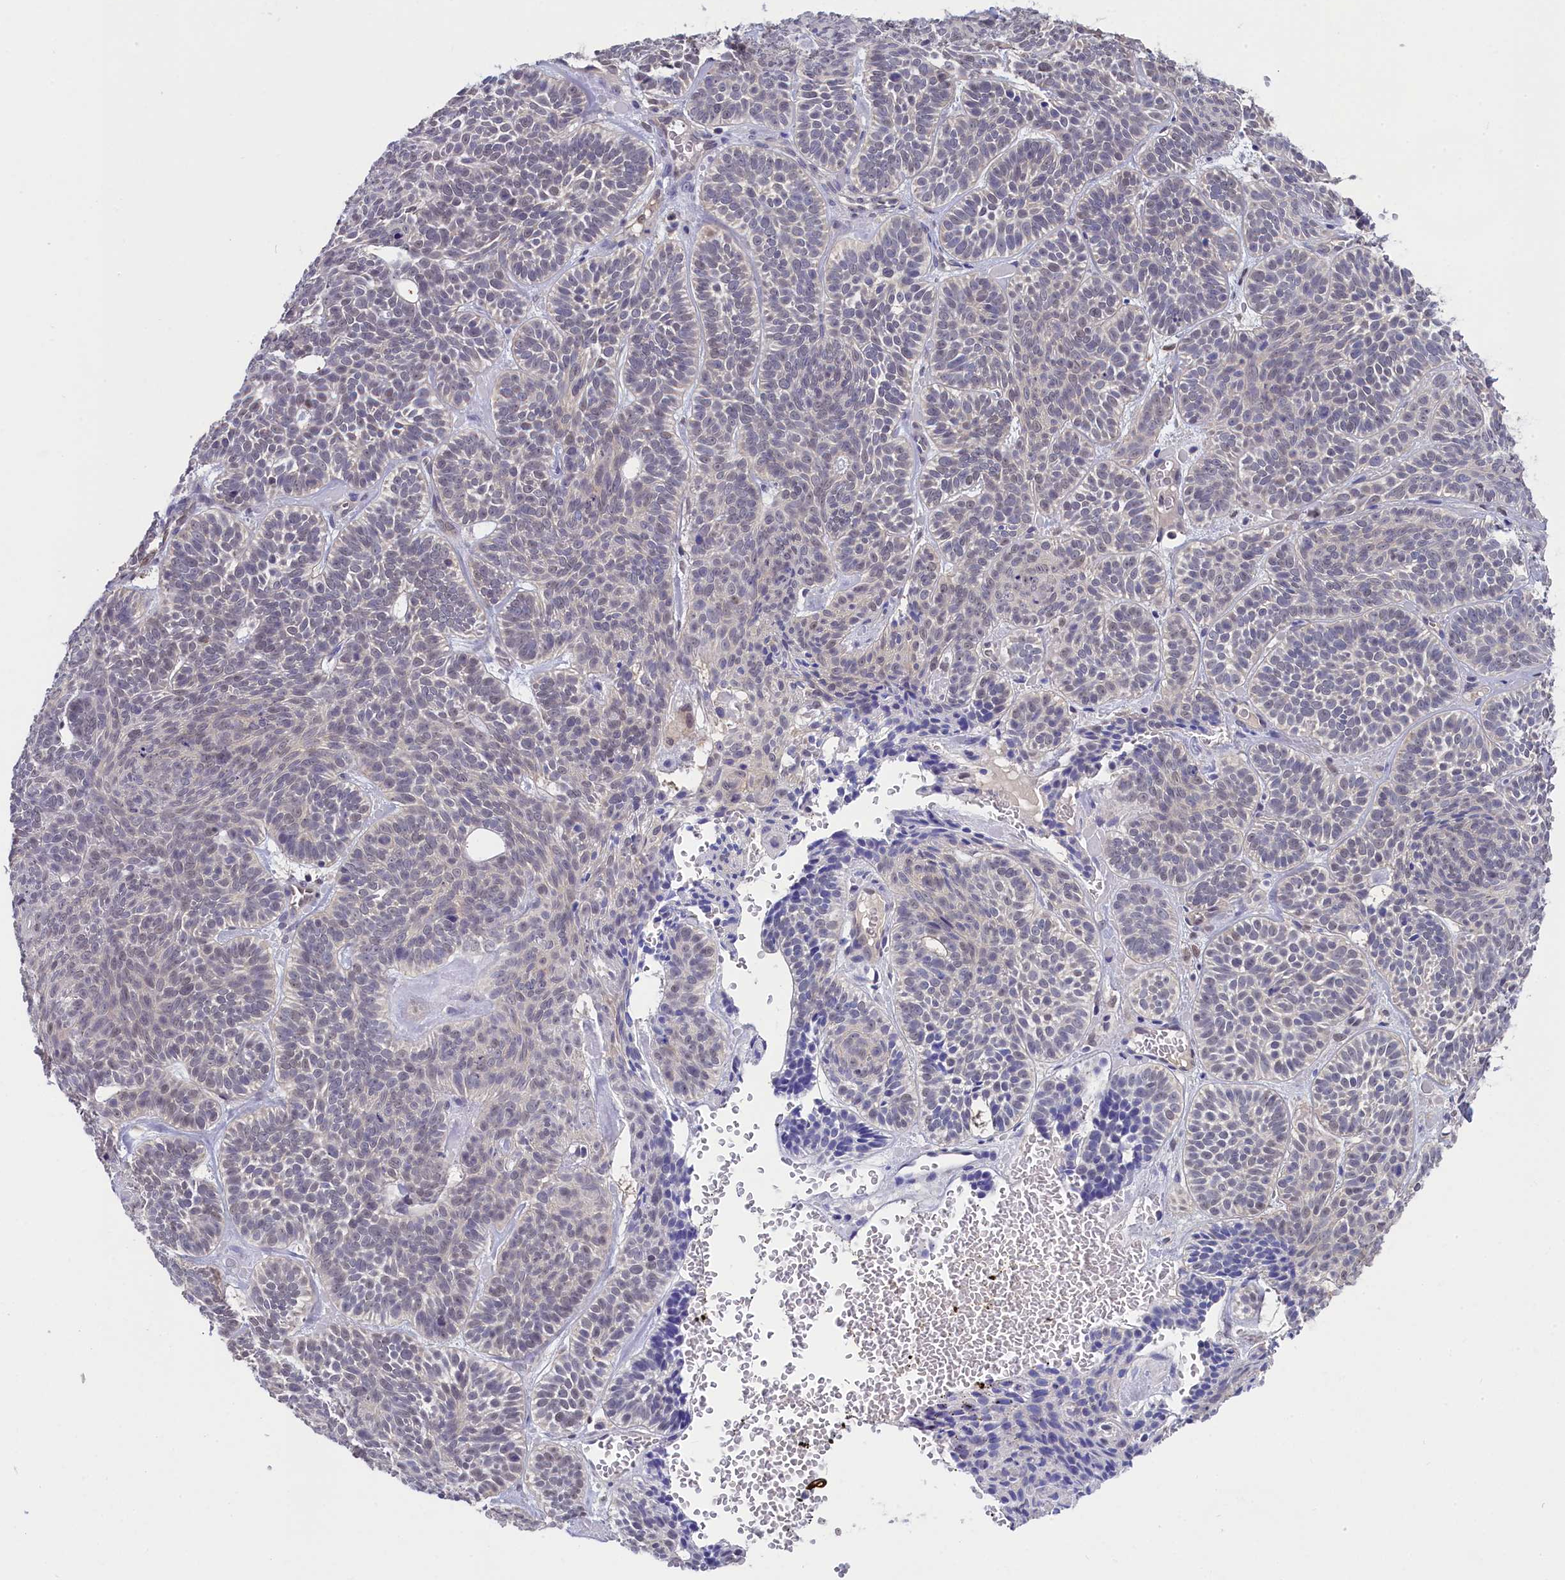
{"staining": {"intensity": "negative", "quantity": "none", "location": "none"}, "tissue": "skin cancer", "cell_type": "Tumor cells", "image_type": "cancer", "snomed": [{"axis": "morphology", "description": "Basal cell carcinoma"}, {"axis": "topography", "description": "Skin"}], "caption": "This histopathology image is of basal cell carcinoma (skin) stained with IHC to label a protein in brown with the nuclei are counter-stained blue. There is no expression in tumor cells. The staining is performed using DAB (3,3'-diaminobenzidine) brown chromogen with nuclei counter-stained in using hematoxylin.", "gene": "C11orf54", "patient": {"sex": "male", "age": 85}}